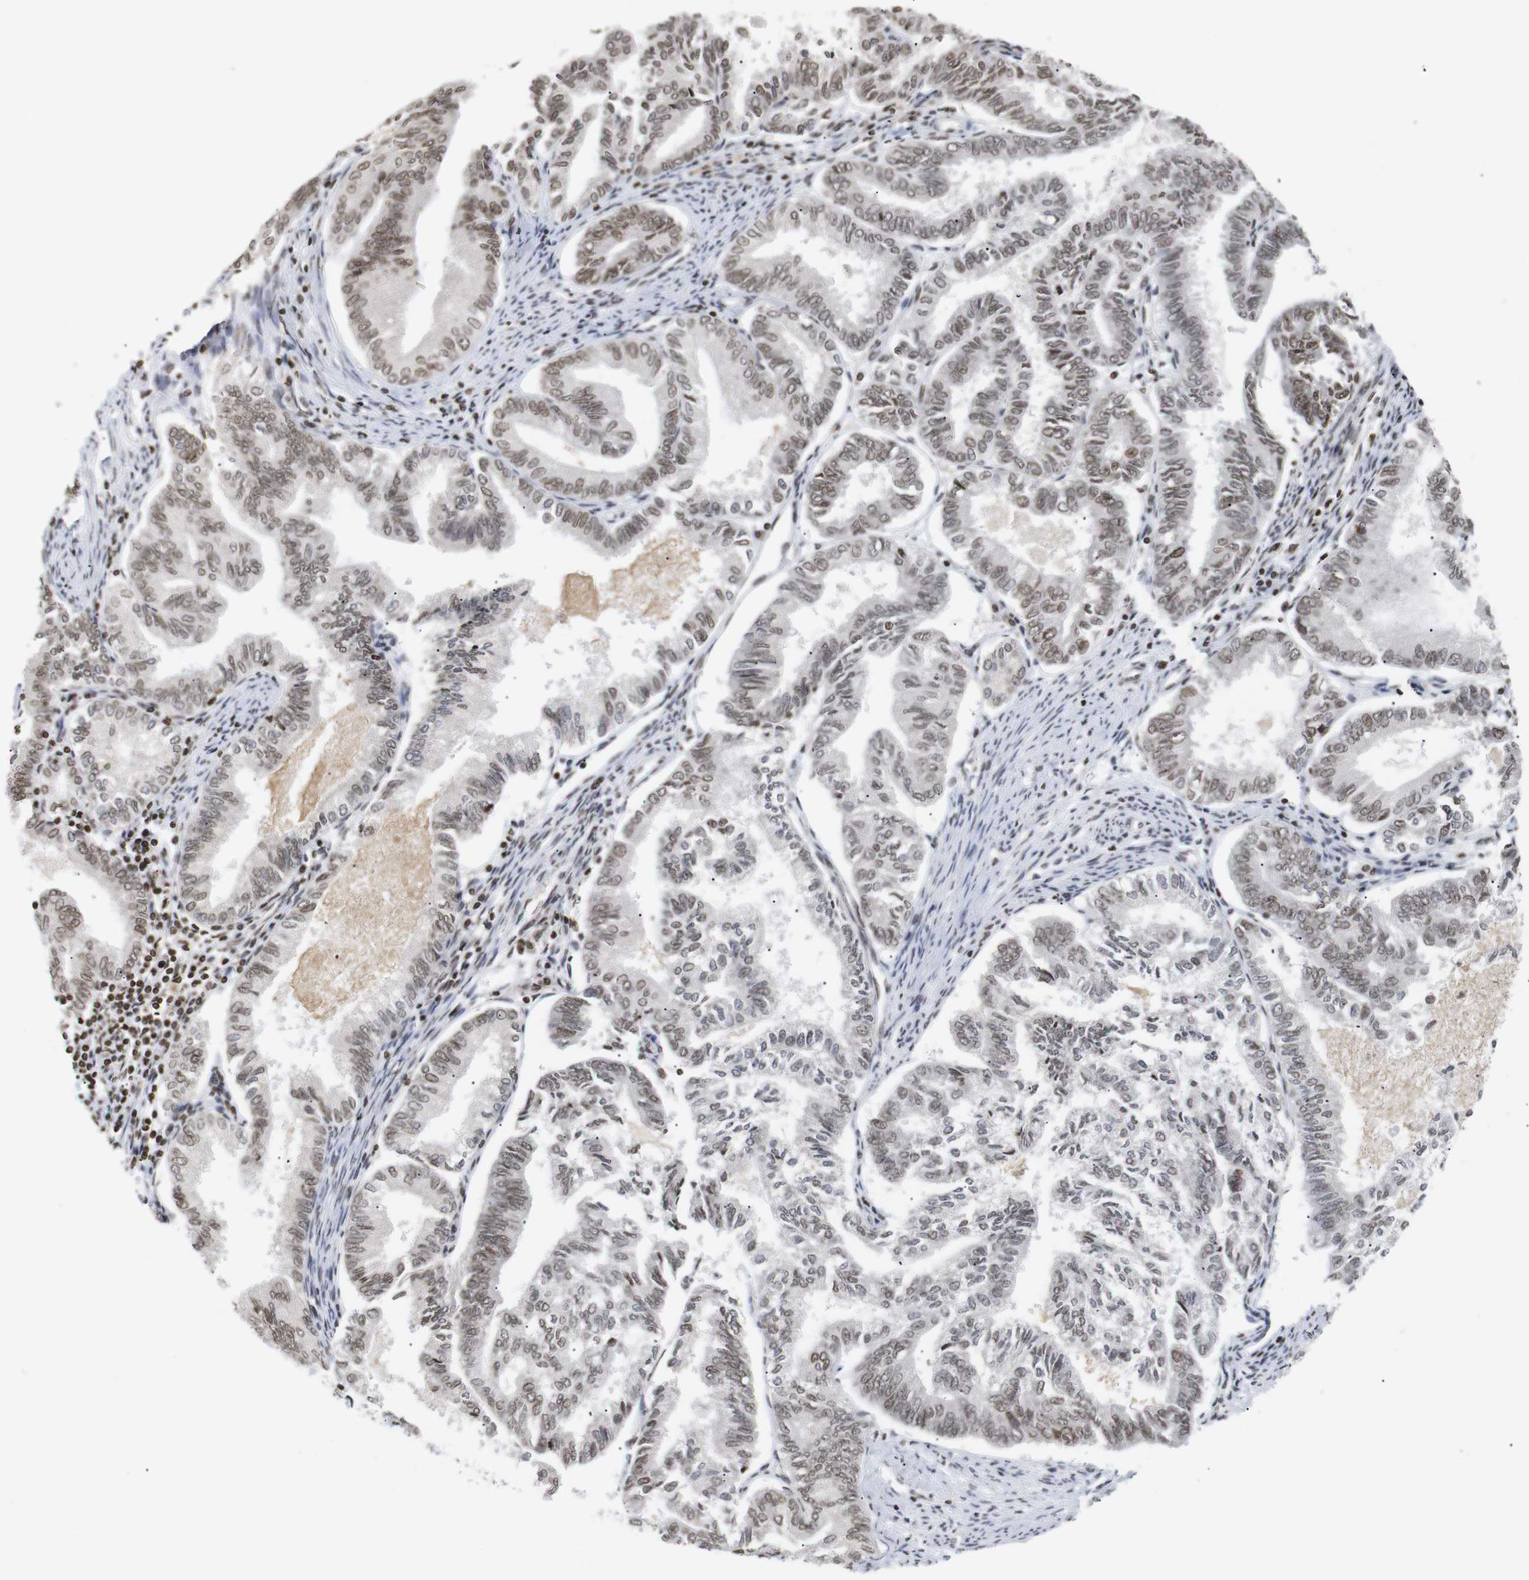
{"staining": {"intensity": "moderate", "quantity": ">75%", "location": "nuclear"}, "tissue": "endometrial cancer", "cell_type": "Tumor cells", "image_type": "cancer", "snomed": [{"axis": "morphology", "description": "Adenocarcinoma, NOS"}, {"axis": "topography", "description": "Endometrium"}], "caption": "This image displays adenocarcinoma (endometrial) stained with immunohistochemistry to label a protein in brown. The nuclear of tumor cells show moderate positivity for the protein. Nuclei are counter-stained blue.", "gene": "ETV5", "patient": {"sex": "female", "age": 86}}